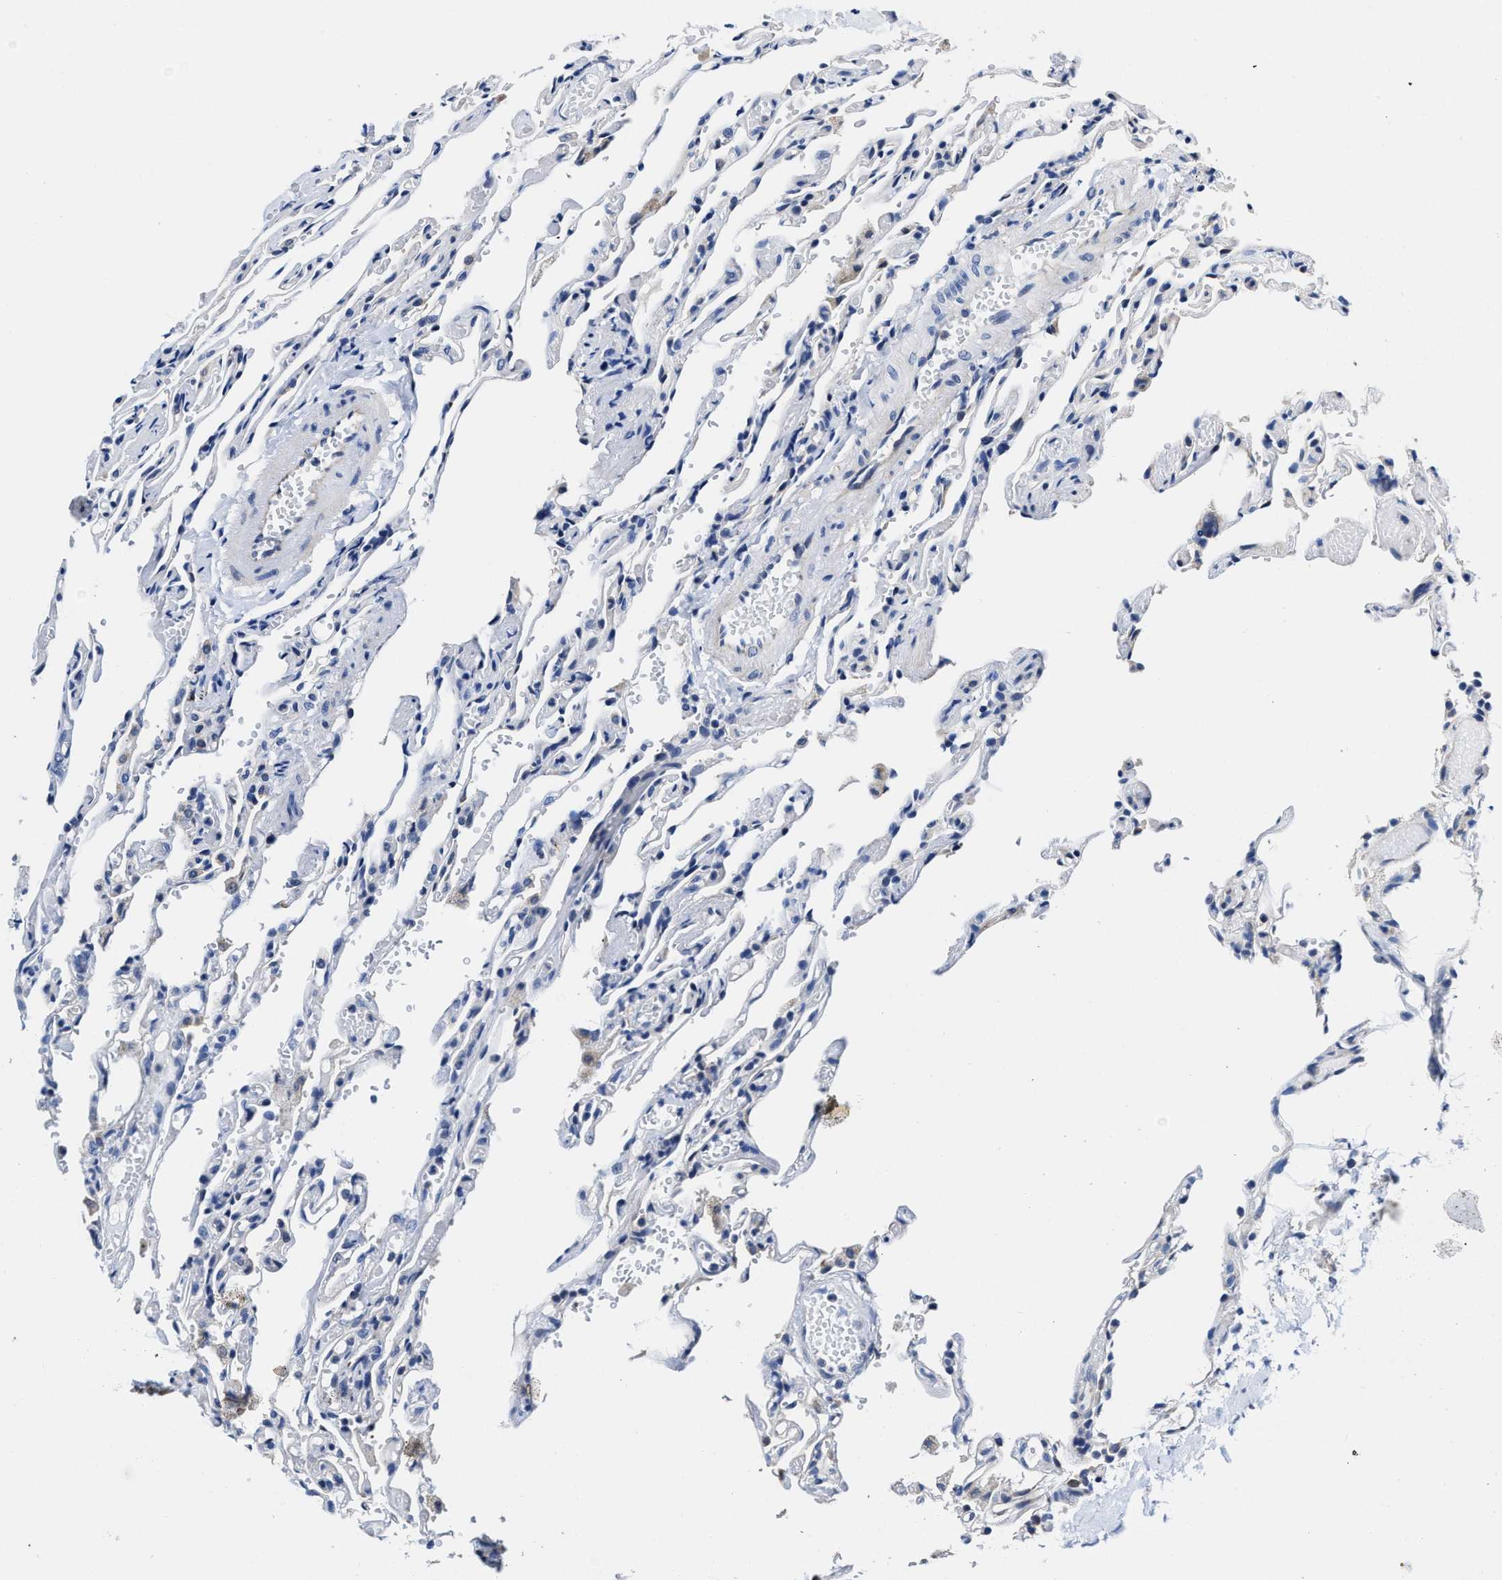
{"staining": {"intensity": "negative", "quantity": "none", "location": "none"}, "tissue": "lung", "cell_type": "Alveolar cells", "image_type": "normal", "snomed": [{"axis": "morphology", "description": "Normal tissue, NOS"}, {"axis": "topography", "description": "Lung"}], "caption": "The micrograph displays no staining of alveolar cells in benign lung.", "gene": "HOOK1", "patient": {"sex": "male", "age": 21}}